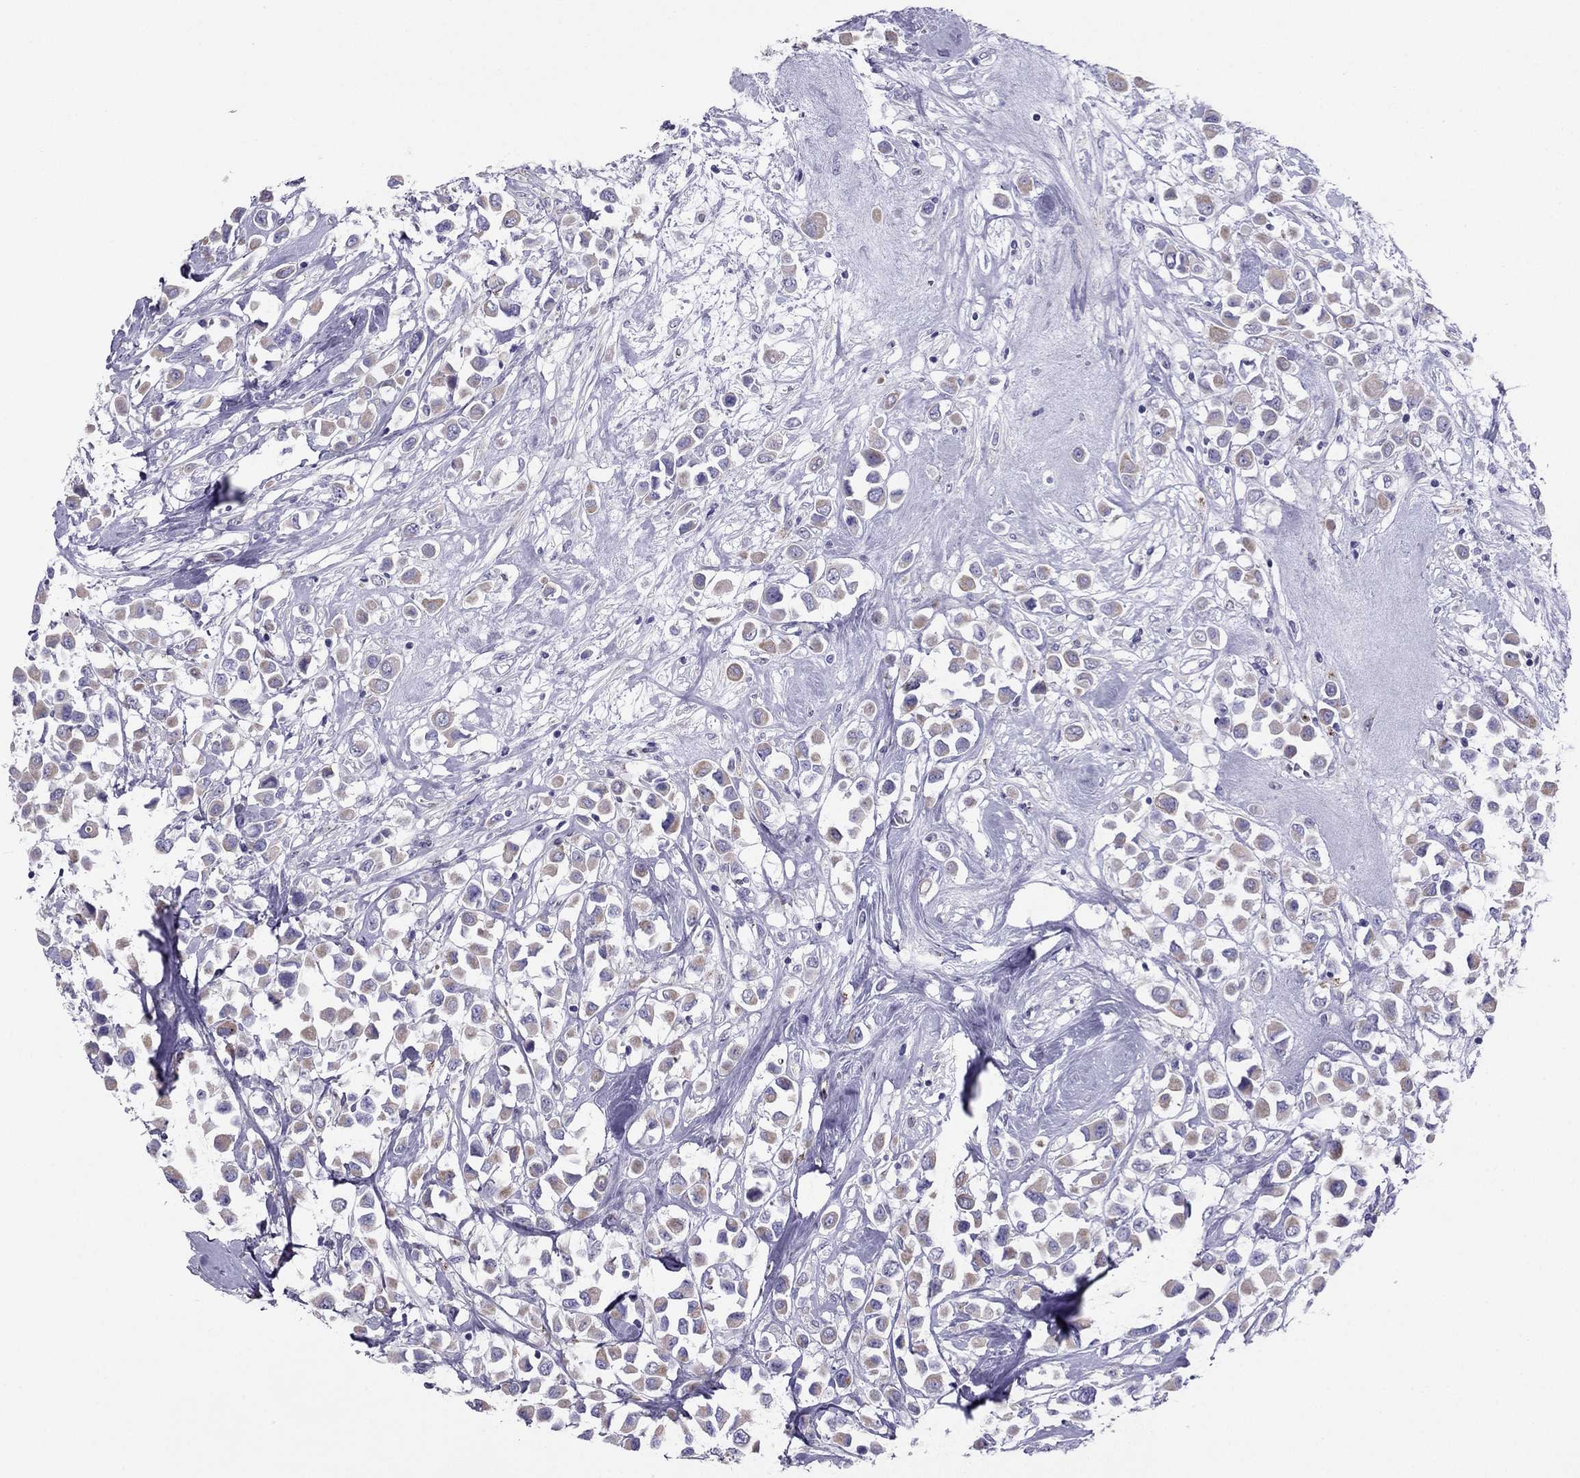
{"staining": {"intensity": "weak", "quantity": "<25%", "location": "cytoplasmic/membranous"}, "tissue": "breast cancer", "cell_type": "Tumor cells", "image_type": "cancer", "snomed": [{"axis": "morphology", "description": "Duct carcinoma"}, {"axis": "topography", "description": "Breast"}], "caption": "Tumor cells show no significant protein positivity in breast cancer (intraductal carcinoma).", "gene": "MAEL", "patient": {"sex": "female", "age": 61}}